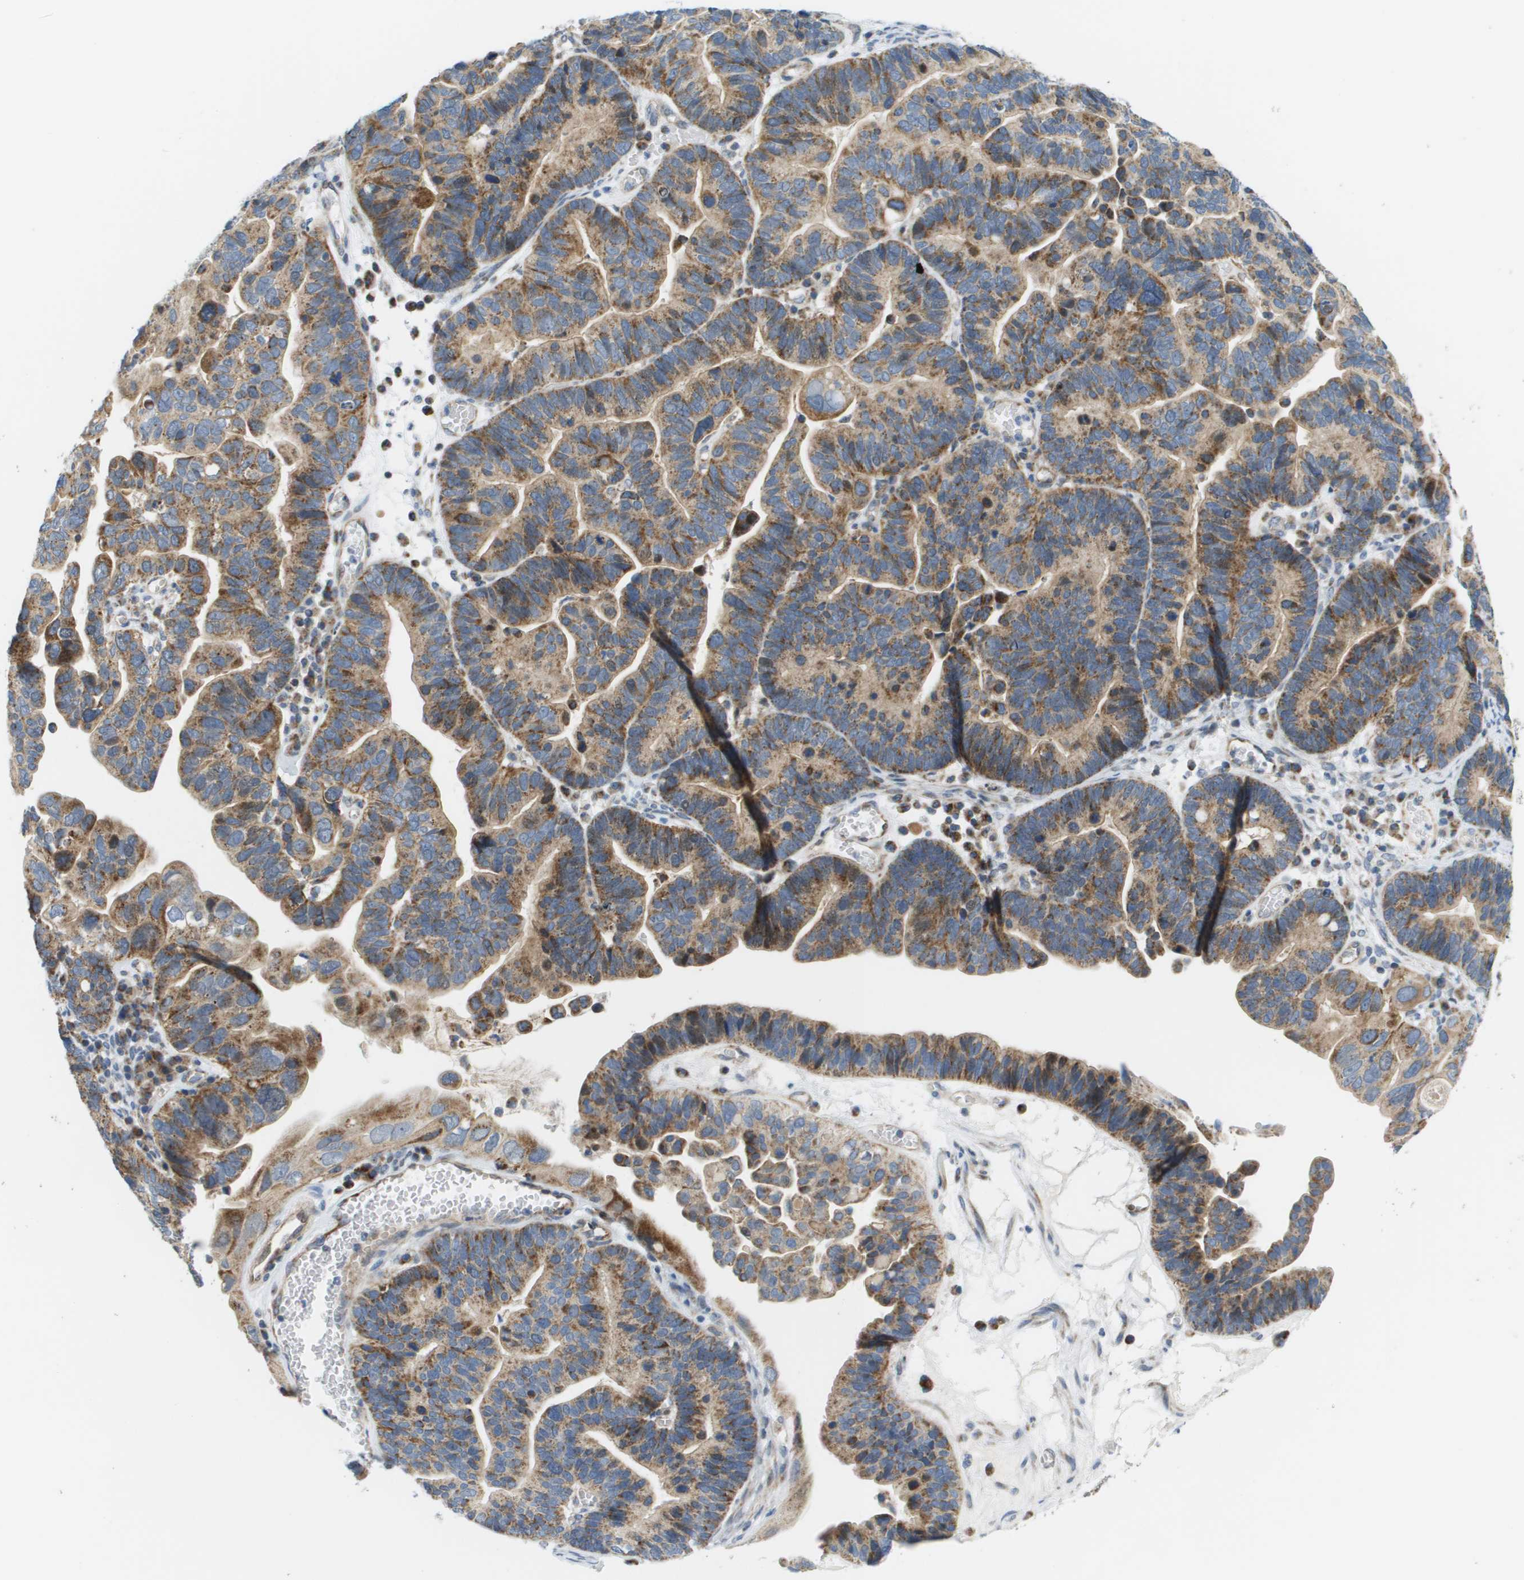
{"staining": {"intensity": "moderate", "quantity": ">75%", "location": "cytoplasmic/membranous"}, "tissue": "ovarian cancer", "cell_type": "Tumor cells", "image_type": "cancer", "snomed": [{"axis": "morphology", "description": "Cystadenocarcinoma, serous, NOS"}, {"axis": "topography", "description": "Ovary"}], "caption": "IHC (DAB) staining of ovarian cancer demonstrates moderate cytoplasmic/membranous protein positivity in about >75% of tumor cells.", "gene": "KRT23", "patient": {"sex": "female", "age": 56}}